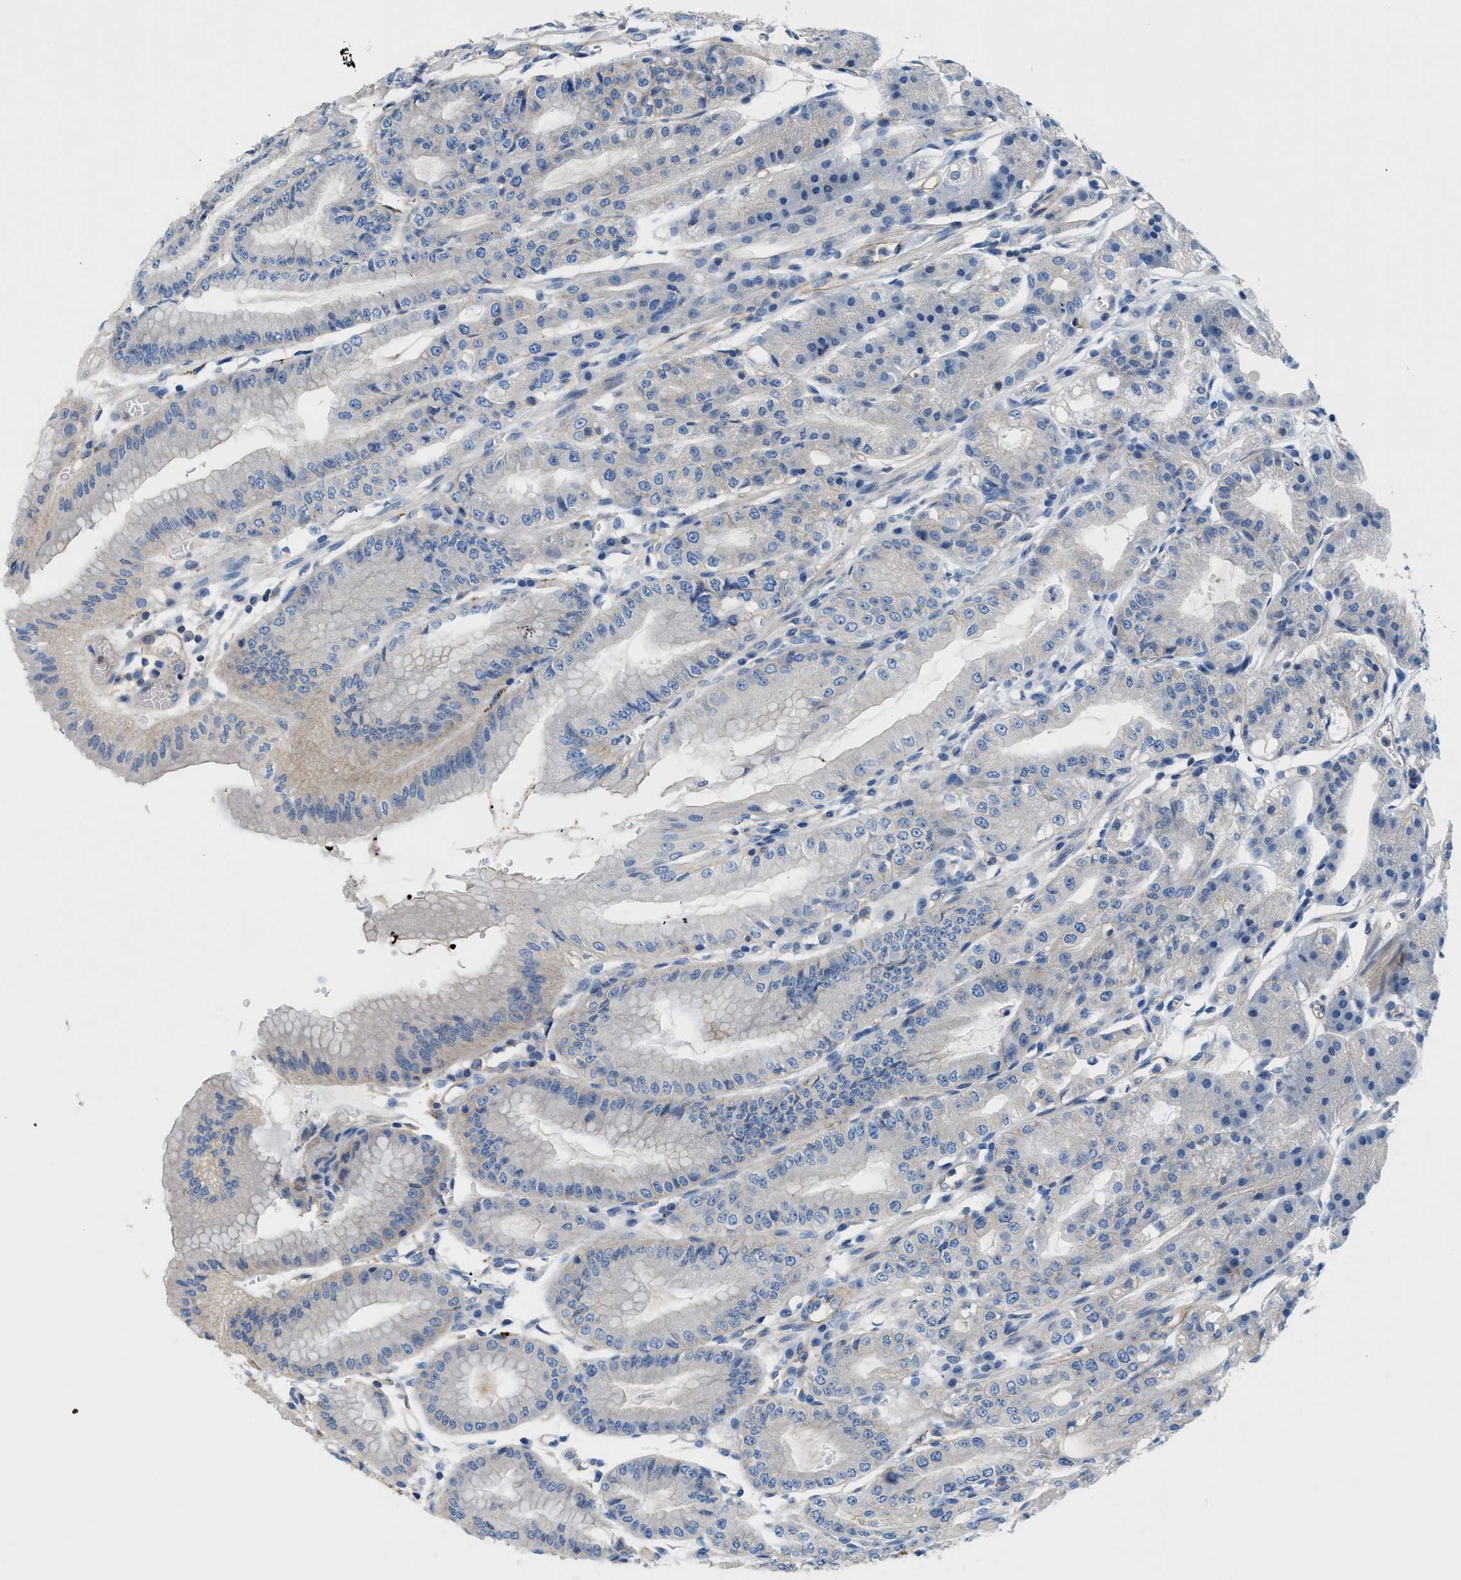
{"staining": {"intensity": "weak", "quantity": "<25%", "location": "cytoplasmic/membranous"}, "tissue": "stomach", "cell_type": "Glandular cells", "image_type": "normal", "snomed": [{"axis": "morphology", "description": "Normal tissue, NOS"}, {"axis": "topography", "description": "Stomach, lower"}], "caption": "The photomicrograph displays no significant staining in glandular cells of stomach. (Brightfield microscopy of DAB IHC at high magnification).", "gene": "ORAI1", "patient": {"sex": "male", "age": 71}}